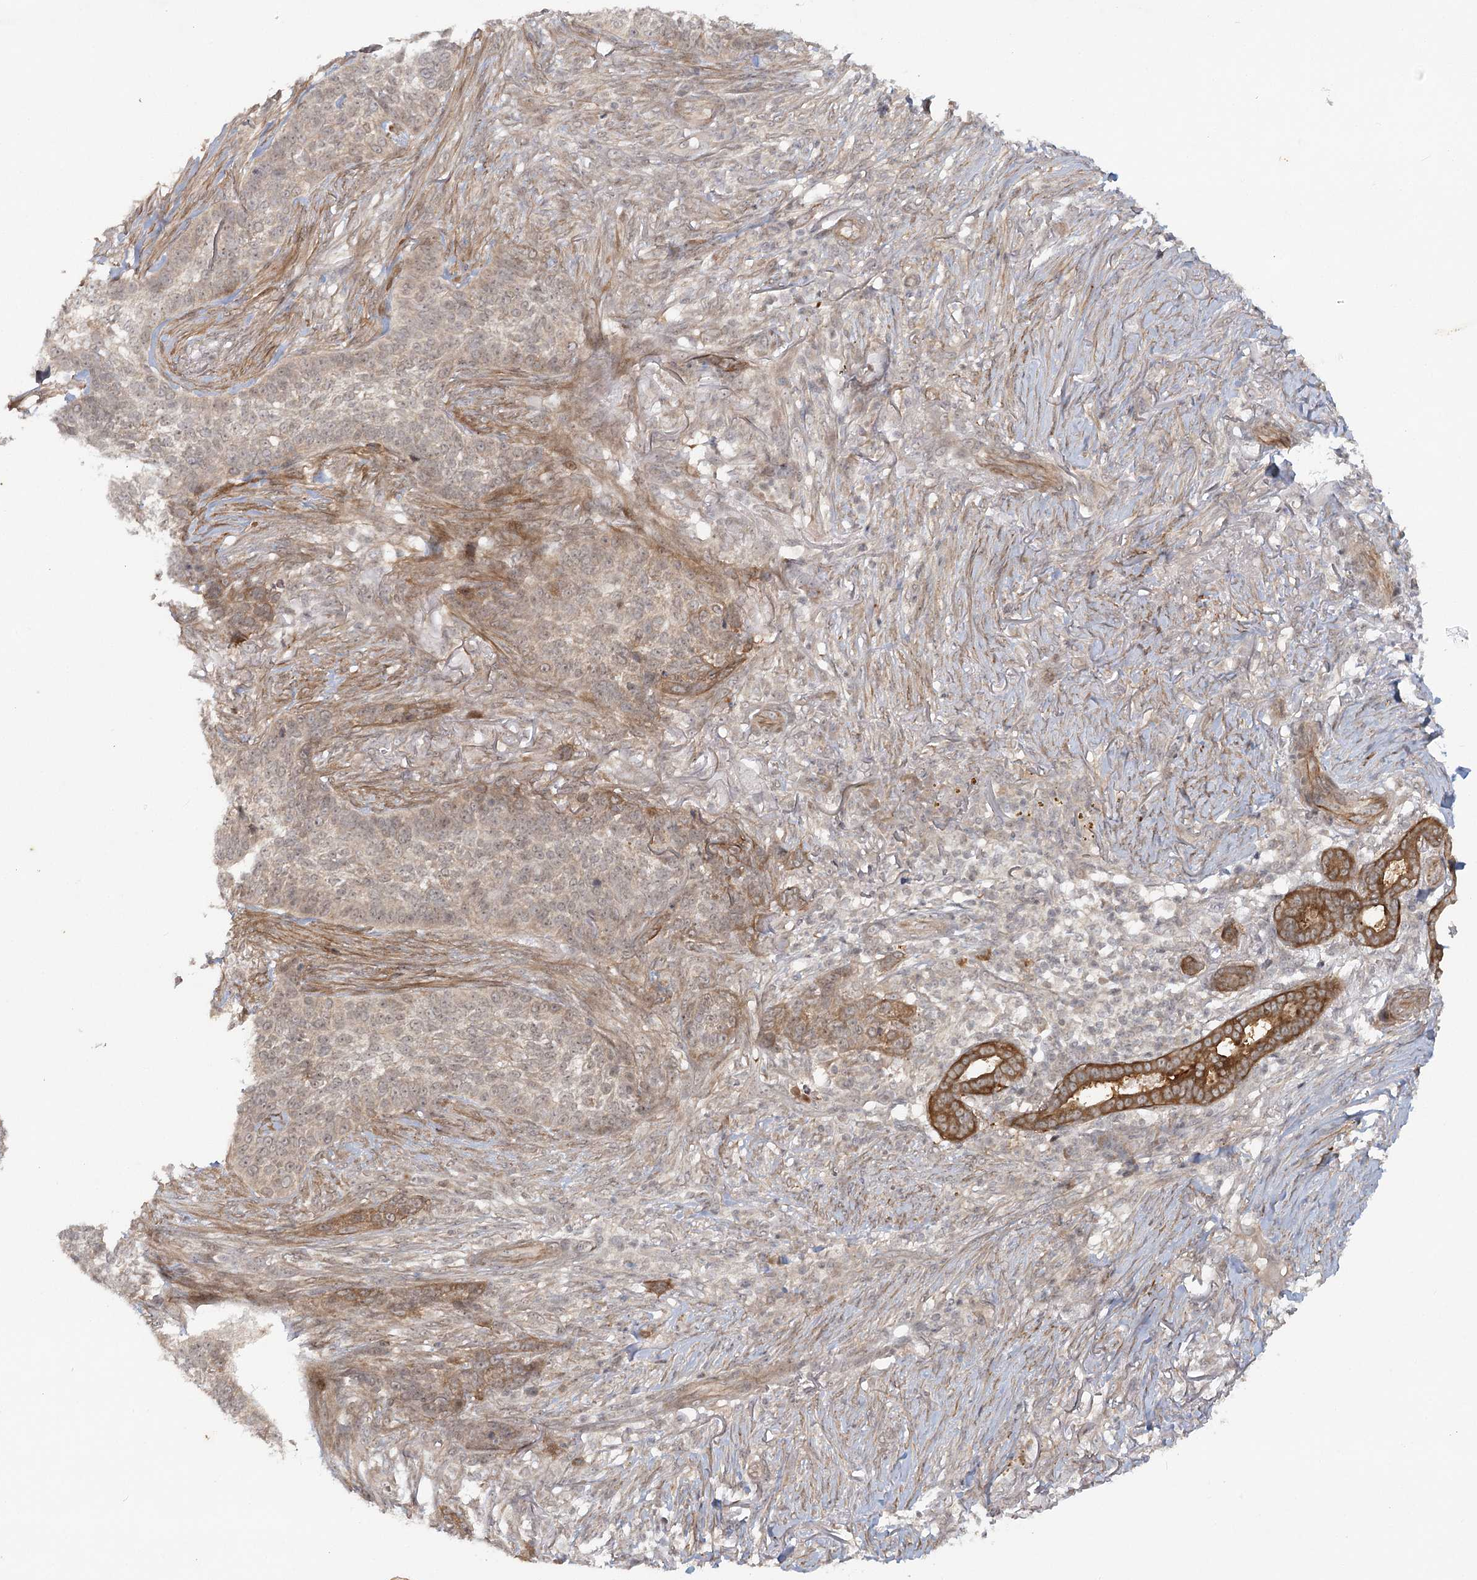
{"staining": {"intensity": "weak", "quantity": "<25%", "location": "cytoplasmic/membranous"}, "tissue": "skin cancer", "cell_type": "Tumor cells", "image_type": "cancer", "snomed": [{"axis": "morphology", "description": "Basal cell carcinoma"}, {"axis": "topography", "description": "Skin"}], "caption": "The micrograph exhibits no significant staining in tumor cells of basal cell carcinoma (skin).", "gene": "SH2D3A", "patient": {"sex": "male", "age": 85}}